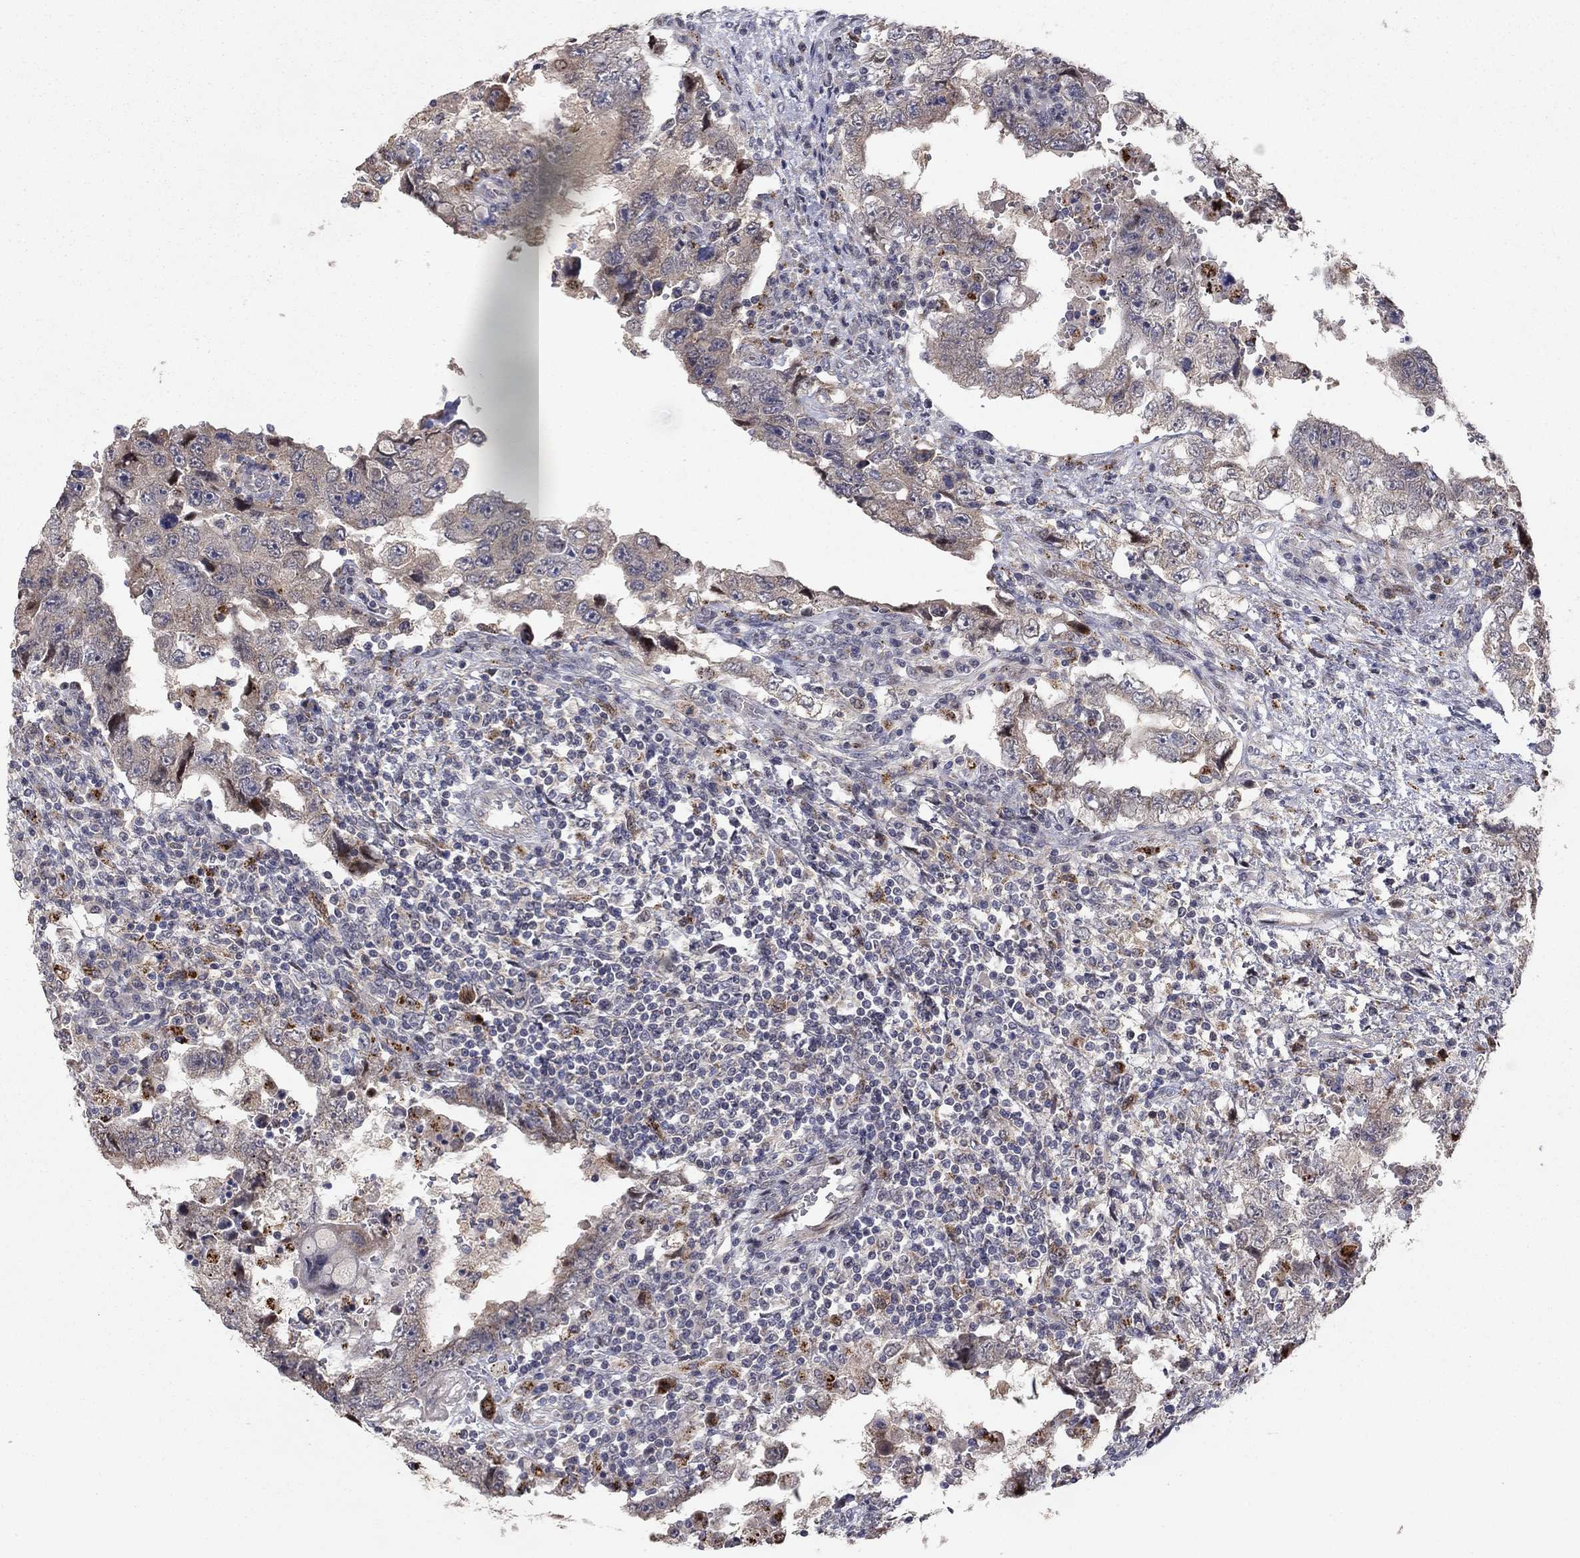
{"staining": {"intensity": "weak", "quantity": "25%-75%", "location": "cytoplasmic/membranous"}, "tissue": "testis cancer", "cell_type": "Tumor cells", "image_type": "cancer", "snomed": [{"axis": "morphology", "description": "Carcinoma, Embryonal, NOS"}, {"axis": "topography", "description": "Testis"}], "caption": "Protein analysis of embryonal carcinoma (testis) tissue shows weak cytoplasmic/membranous positivity in about 25%-75% of tumor cells.", "gene": "LPCAT4", "patient": {"sex": "male", "age": 26}}